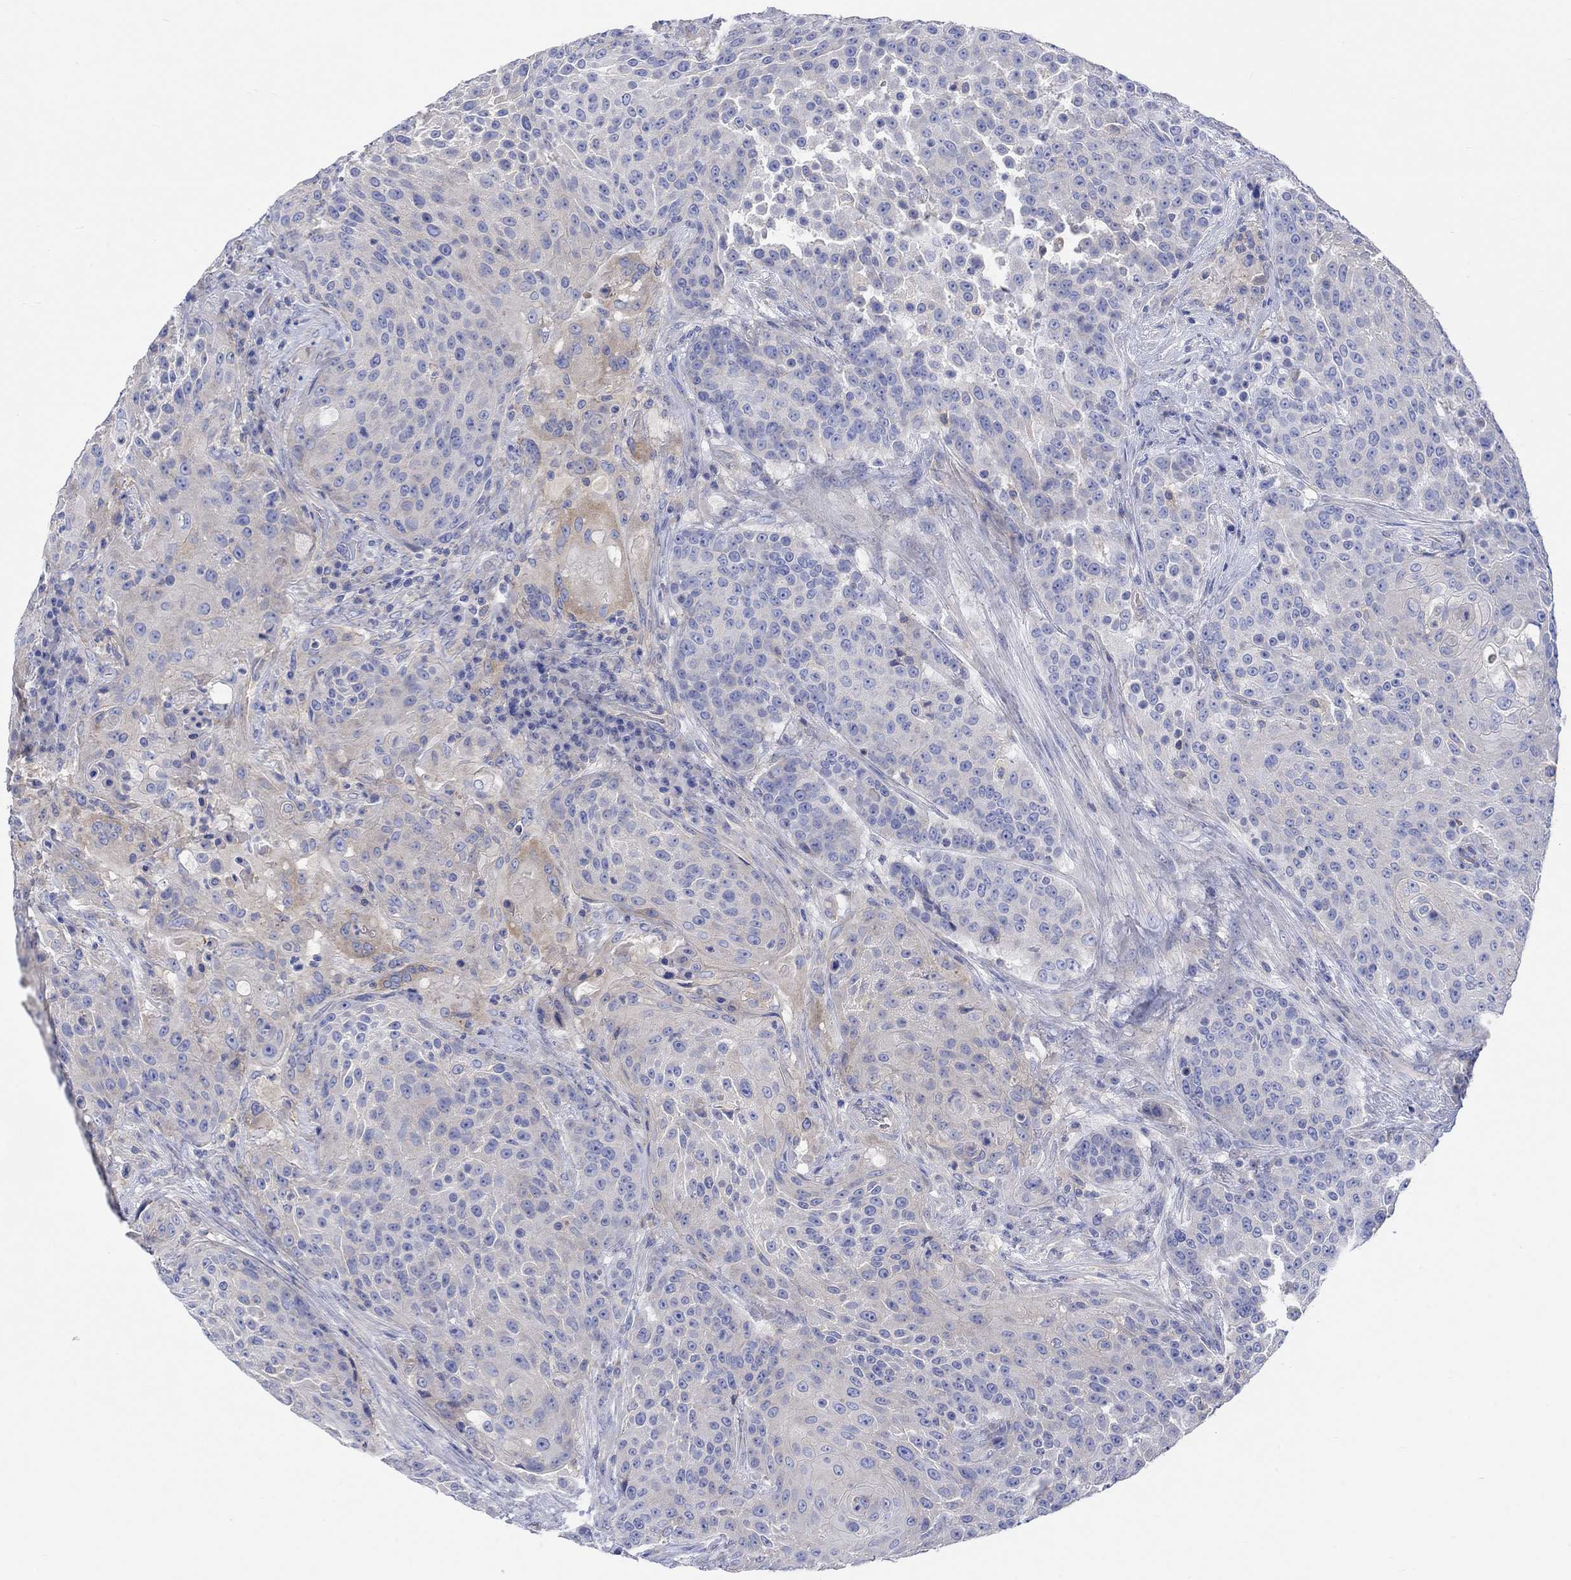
{"staining": {"intensity": "negative", "quantity": "none", "location": "none"}, "tissue": "urothelial cancer", "cell_type": "Tumor cells", "image_type": "cancer", "snomed": [{"axis": "morphology", "description": "Urothelial carcinoma, High grade"}, {"axis": "topography", "description": "Urinary bladder"}], "caption": "The immunohistochemistry image has no significant staining in tumor cells of high-grade urothelial carcinoma tissue. (IHC, brightfield microscopy, high magnification).", "gene": "REEP6", "patient": {"sex": "female", "age": 63}}